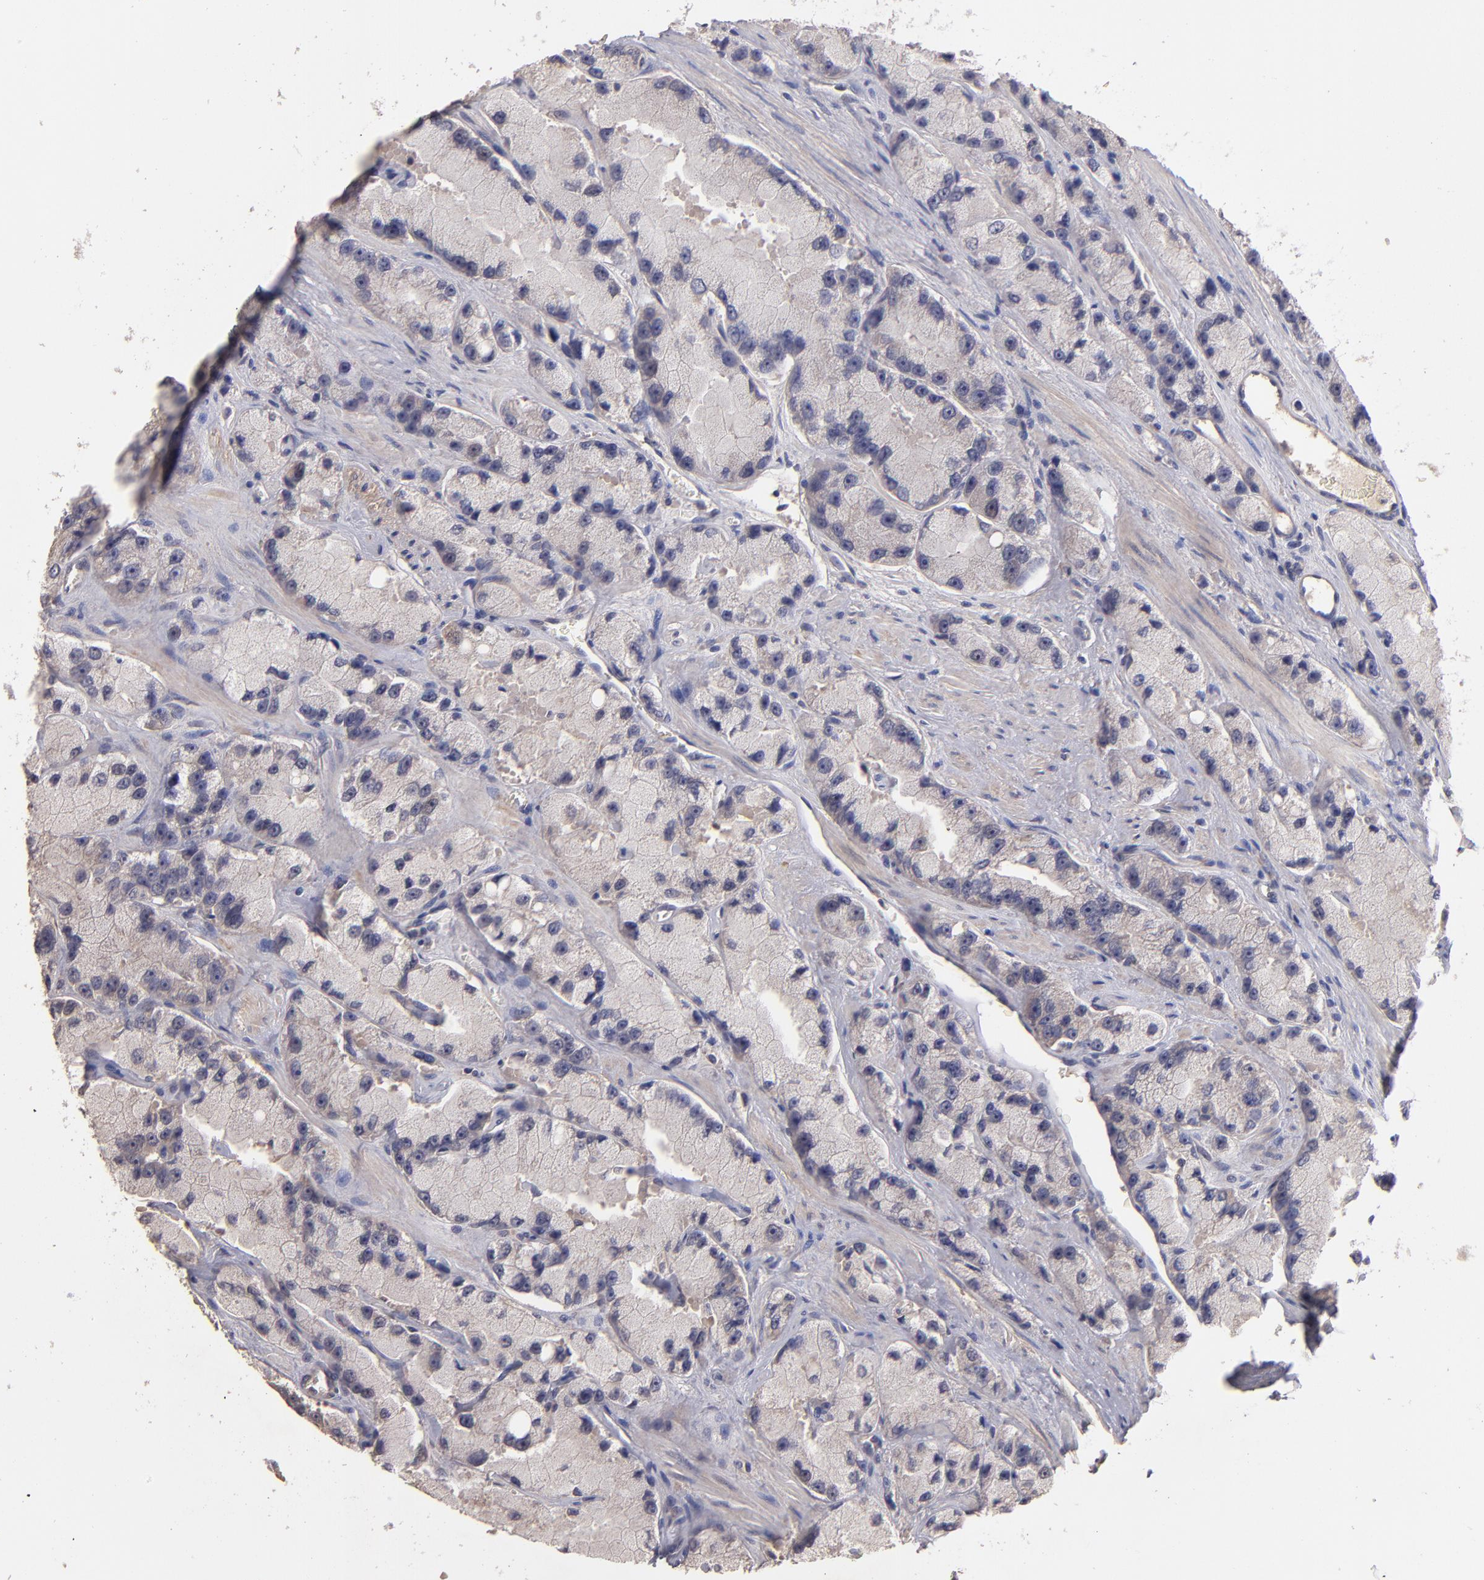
{"staining": {"intensity": "weak", "quantity": "<25%", "location": "cytoplasmic/membranous"}, "tissue": "prostate cancer", "cell_type": "Tumor cells", "image_type": "cancer", "snomed": [{"axis": "morphology", "description": "Adenocarcinoma, High grade"}, {"axis": "topography", "description": "Prostate"}], "caption": "DAB immunohistochemical staining of human prostate cancer exhibits no significant expression in tumor cells.", "gene": "GNAZ", "patient": {"sex": "male", "age": 58}}